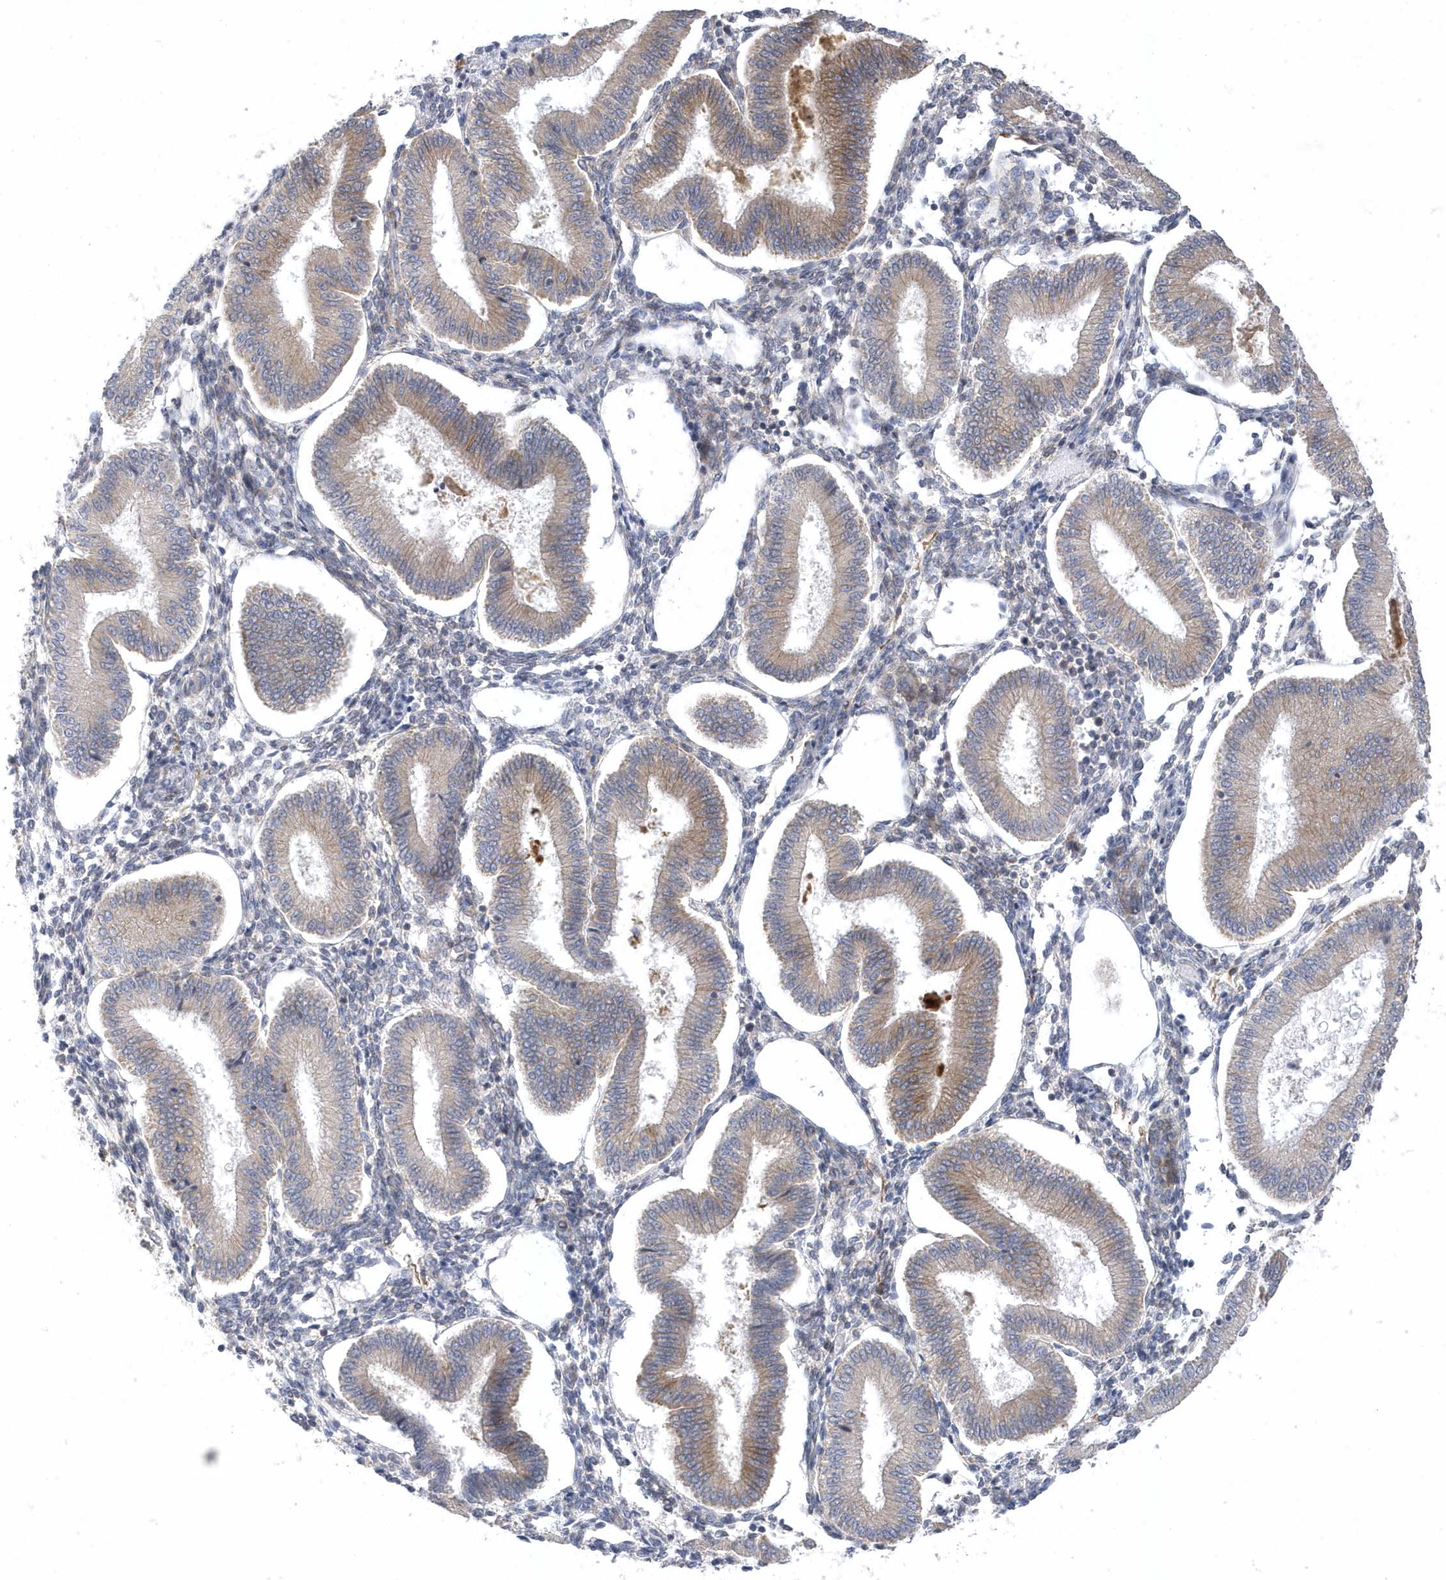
{"staining": {"intensity": "negative", "quantity": "none", "location": "none"}, "tissue": "endometrium", "cell_type": "Cells in endometrial stroma", "image_type": "normal", "snomed": [{"axis": "morphology", "description": "Normal tissue, NOS"}, {"axis": "topography", "description": "Endometrium"}], "caption": "DAB (3,3'-diaminobenzidine) immunohistochemical staining of normal endometrium exhibits no significant staining in cells in endometrial stroma.", "gene": "ANAPC1", "patient": {"sex": "female", "age": 39}}